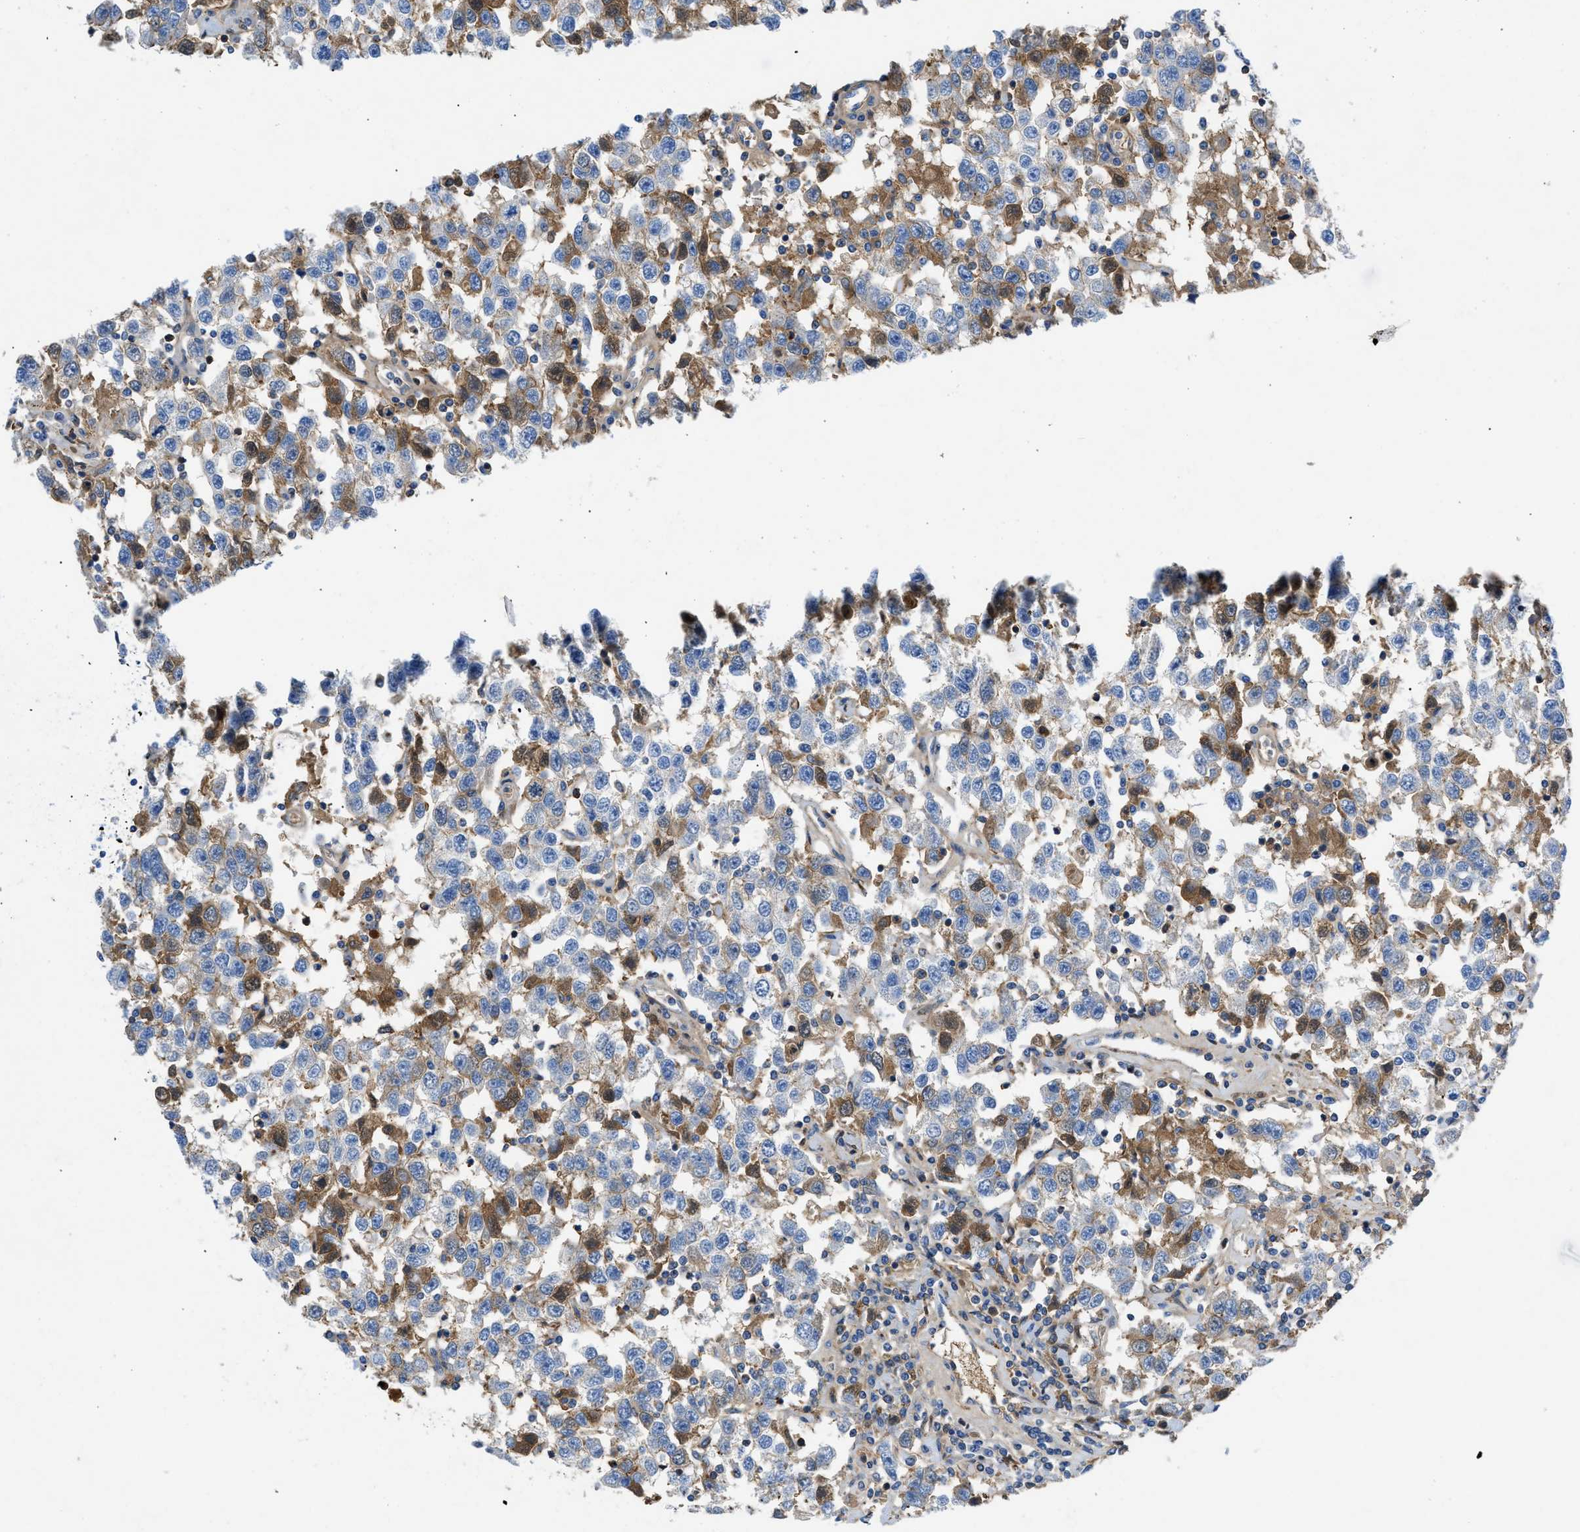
{"staining": {"intensity": "negative", "quantity": "none", "location": "none"}, "tissue": "testis cancer", "cell_type": "Tumor cells", "image_type": "cancer", "snomed": [{"axis": "morphology", "description": "Seminoma, NOS"}, {"axis": "topography", "description": "Testis"}], "caption": "An immunohistochemistry (IHC) image of seminoma (testis) is shown. There is no staining in tumor cells of seminoma (testis).", "gene": "ATP6V0D1", "patient": {"sex": "male", "age": 41}}